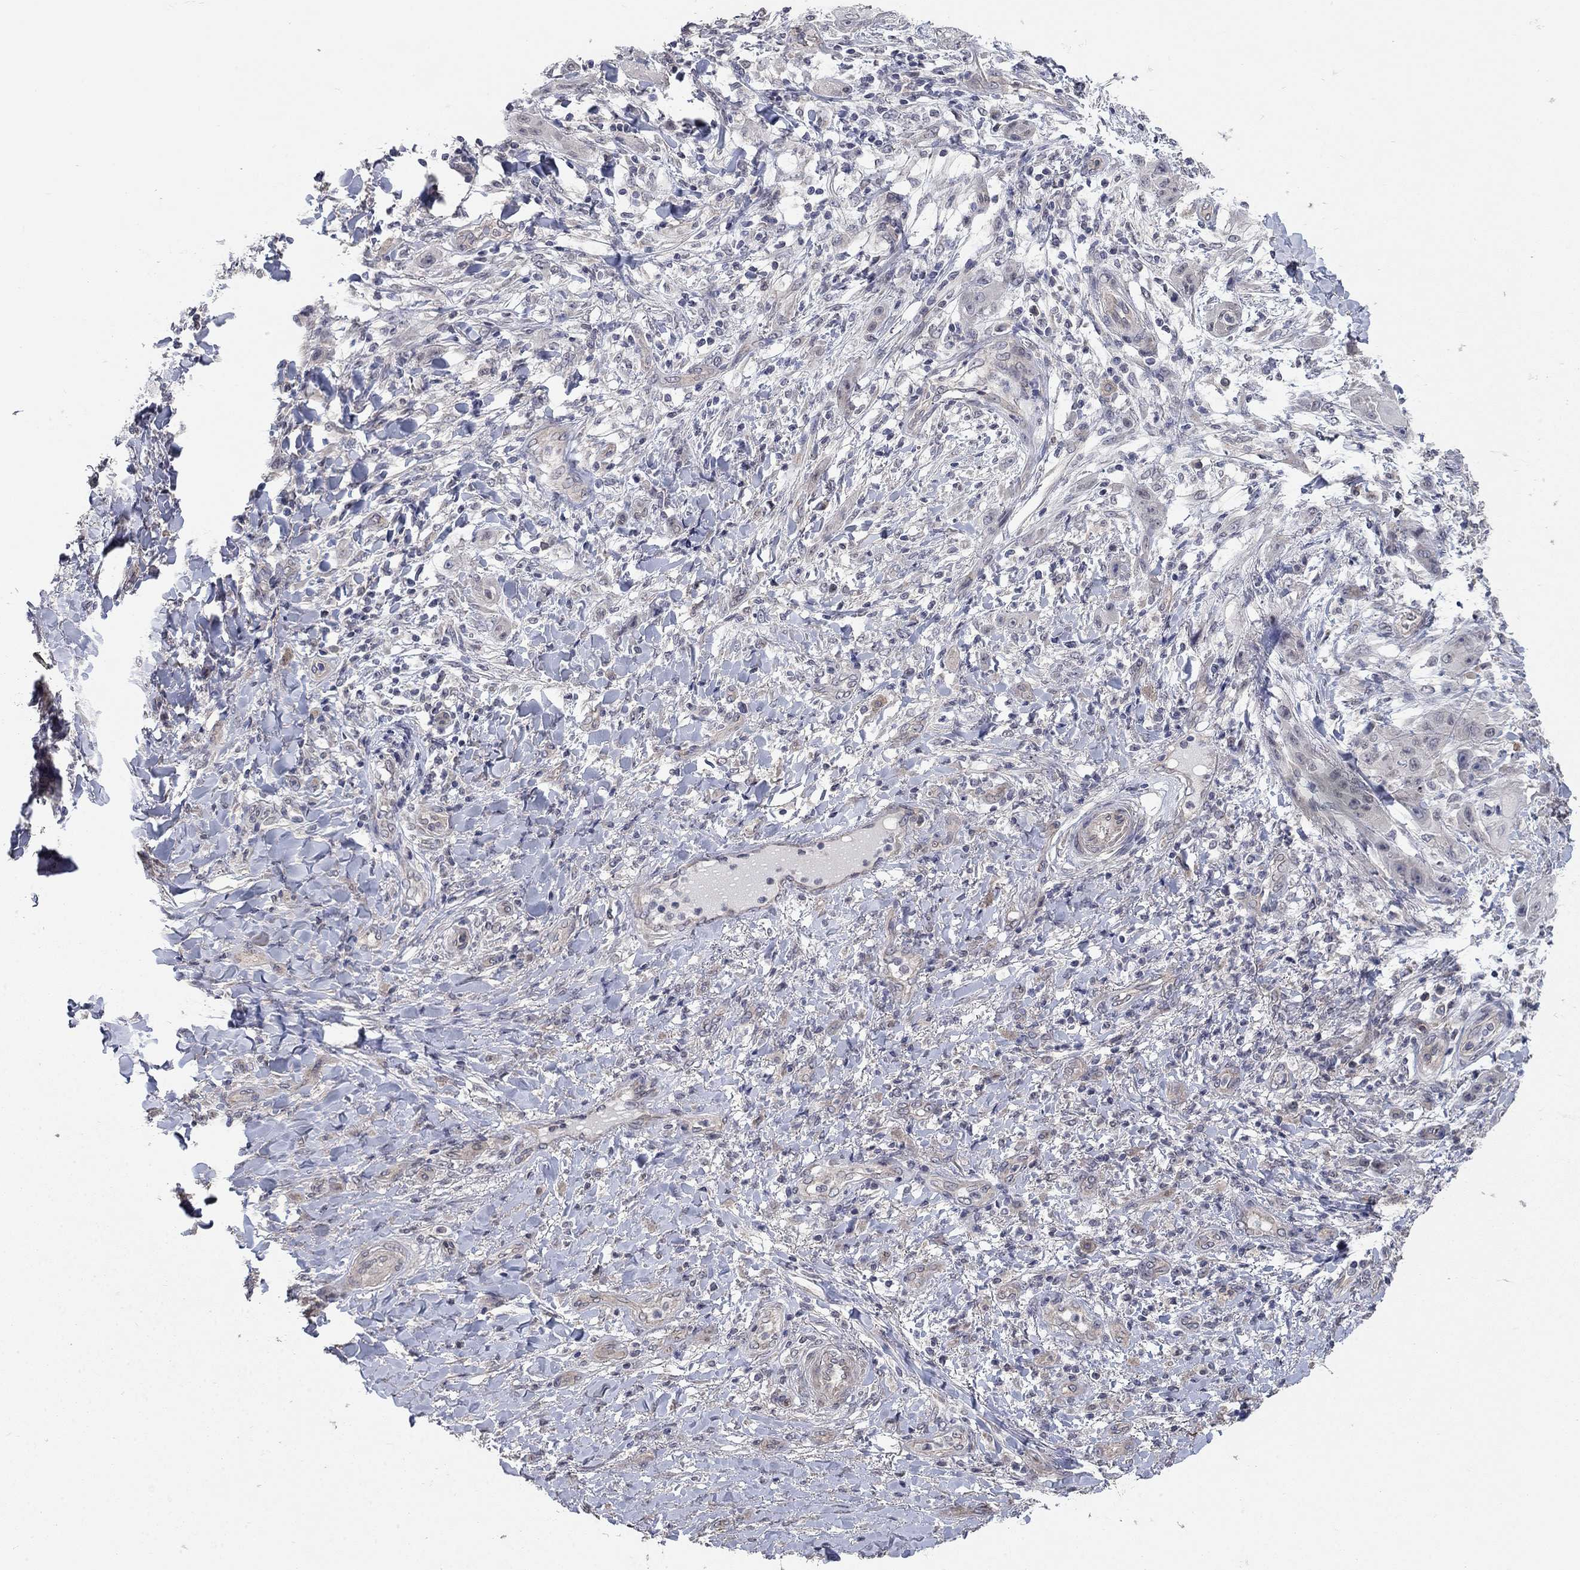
{"staining": {"intensity": "negative", "quantity": "none", "location": "none"}, "tissue": "skin cancer", "cell_type": "Tumor cells", "image_type": "cancer", "snomed": [{"axis": "morphology", "description": "Squamous cell carcinoma, NOS"}, {"axis": "topography", "description": "Skin"}], "caption": "DAB (3,3'-diaminobenzidine) immunohistochemical staining of human skin squamous cell carcinoma demonstrates no significant expression in tumor cells.", "gene": "WASF3", "patient": {"sex": "male", "age": 62}}